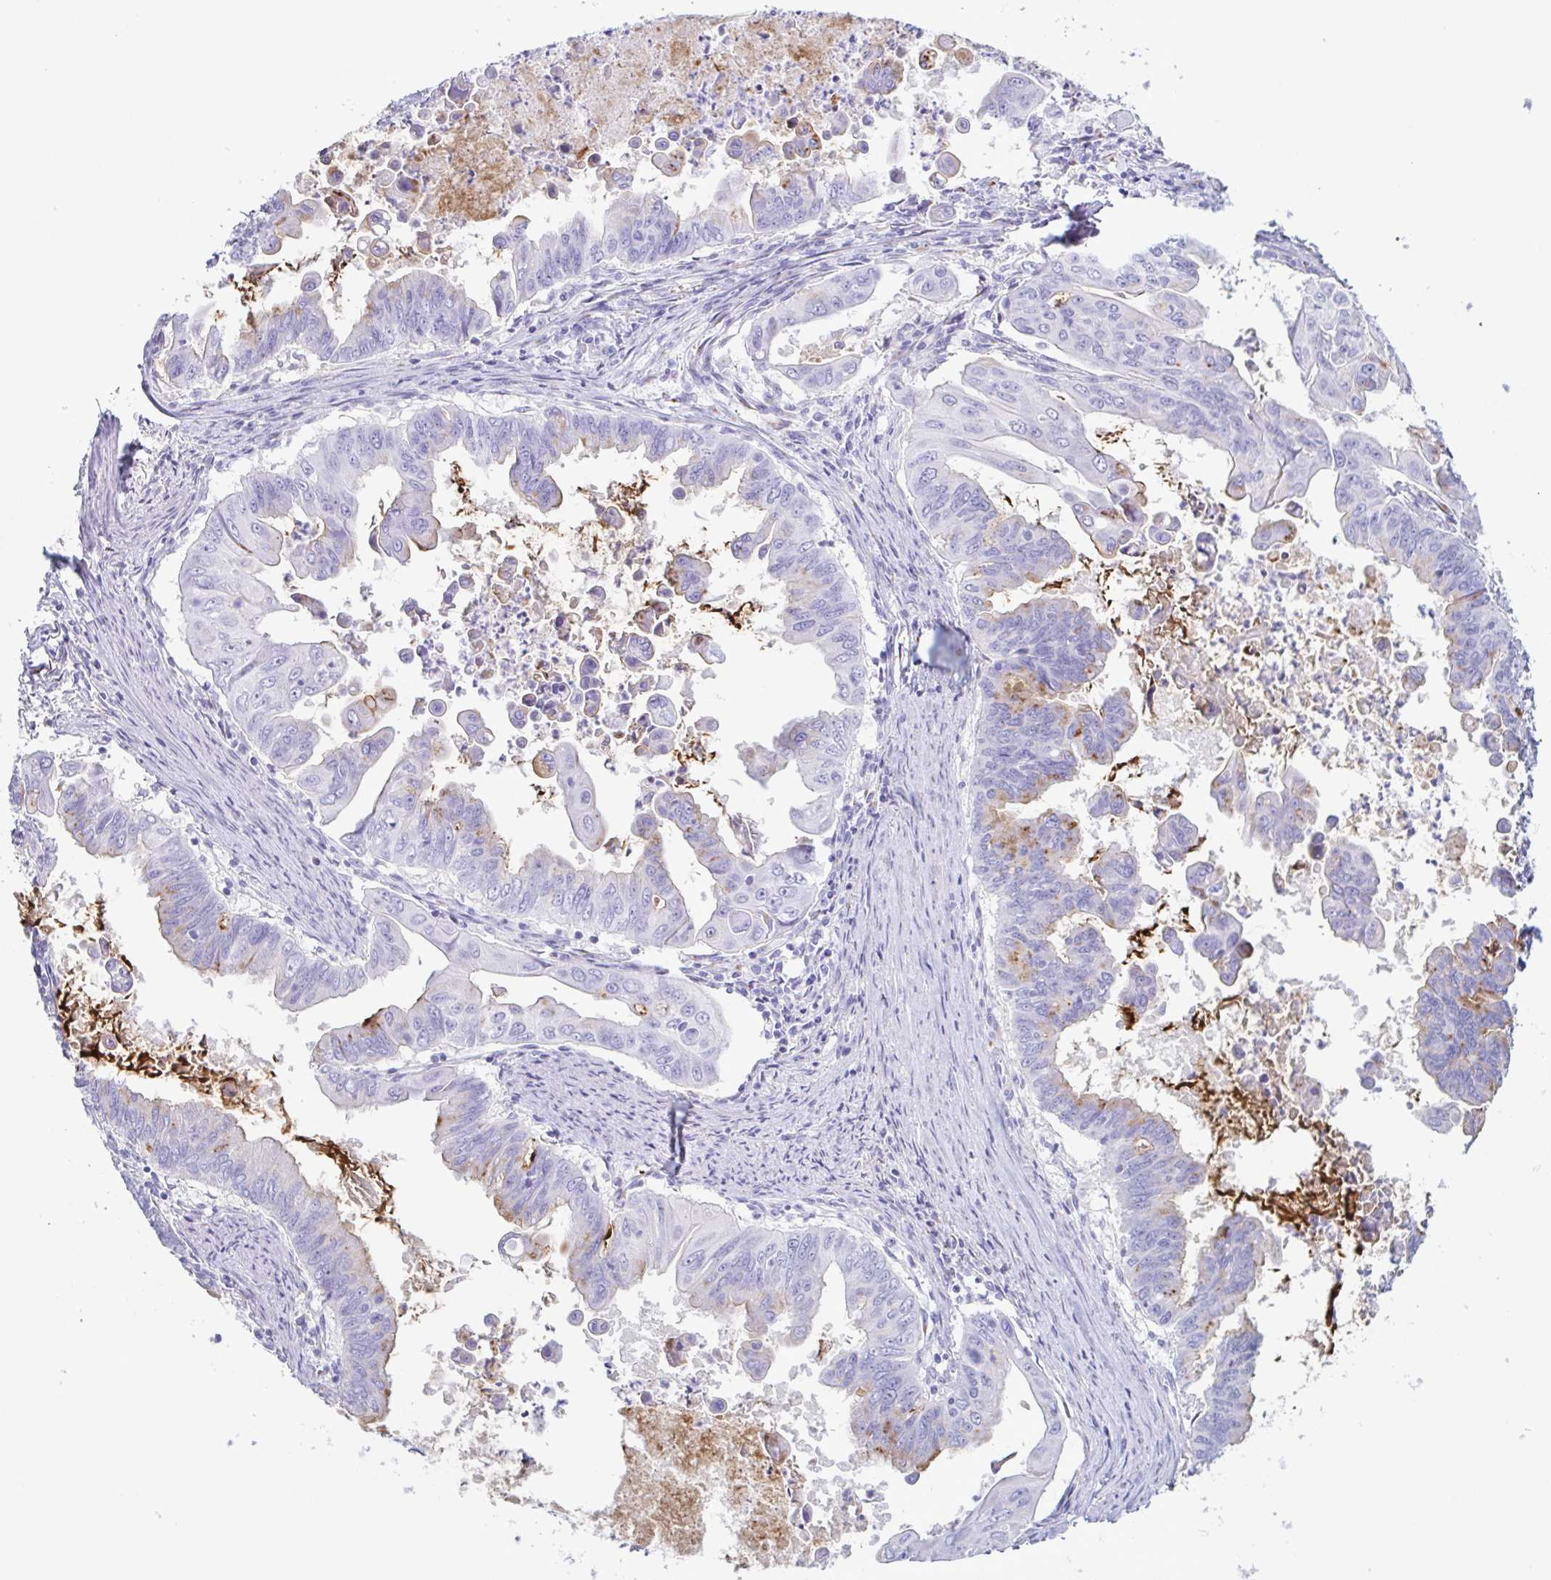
{"staining": {"intensity": "moderate", "quantity": "<25%", "location": "cytoplasmic/membranous"}, "tissue": "stomach cancer", "cell_type": "Tumor cells", "image_type": "cancer", "snomed": [{"axis": "morphology", "description": "Adenocarcinoma, NOS"}, {"axis": "topography", "description": "Stomach, upper"}], "caption": "This photomicrograph shows stomach cancer stained with IHC to label a protein in brown. The cytoplasmic/membranous of tumor cells show moderate positivity for the protein. Nuclei are counter-stained blue.", "gene": "LDLRAD1", "patient": {"sex": "male", "age": 80}}